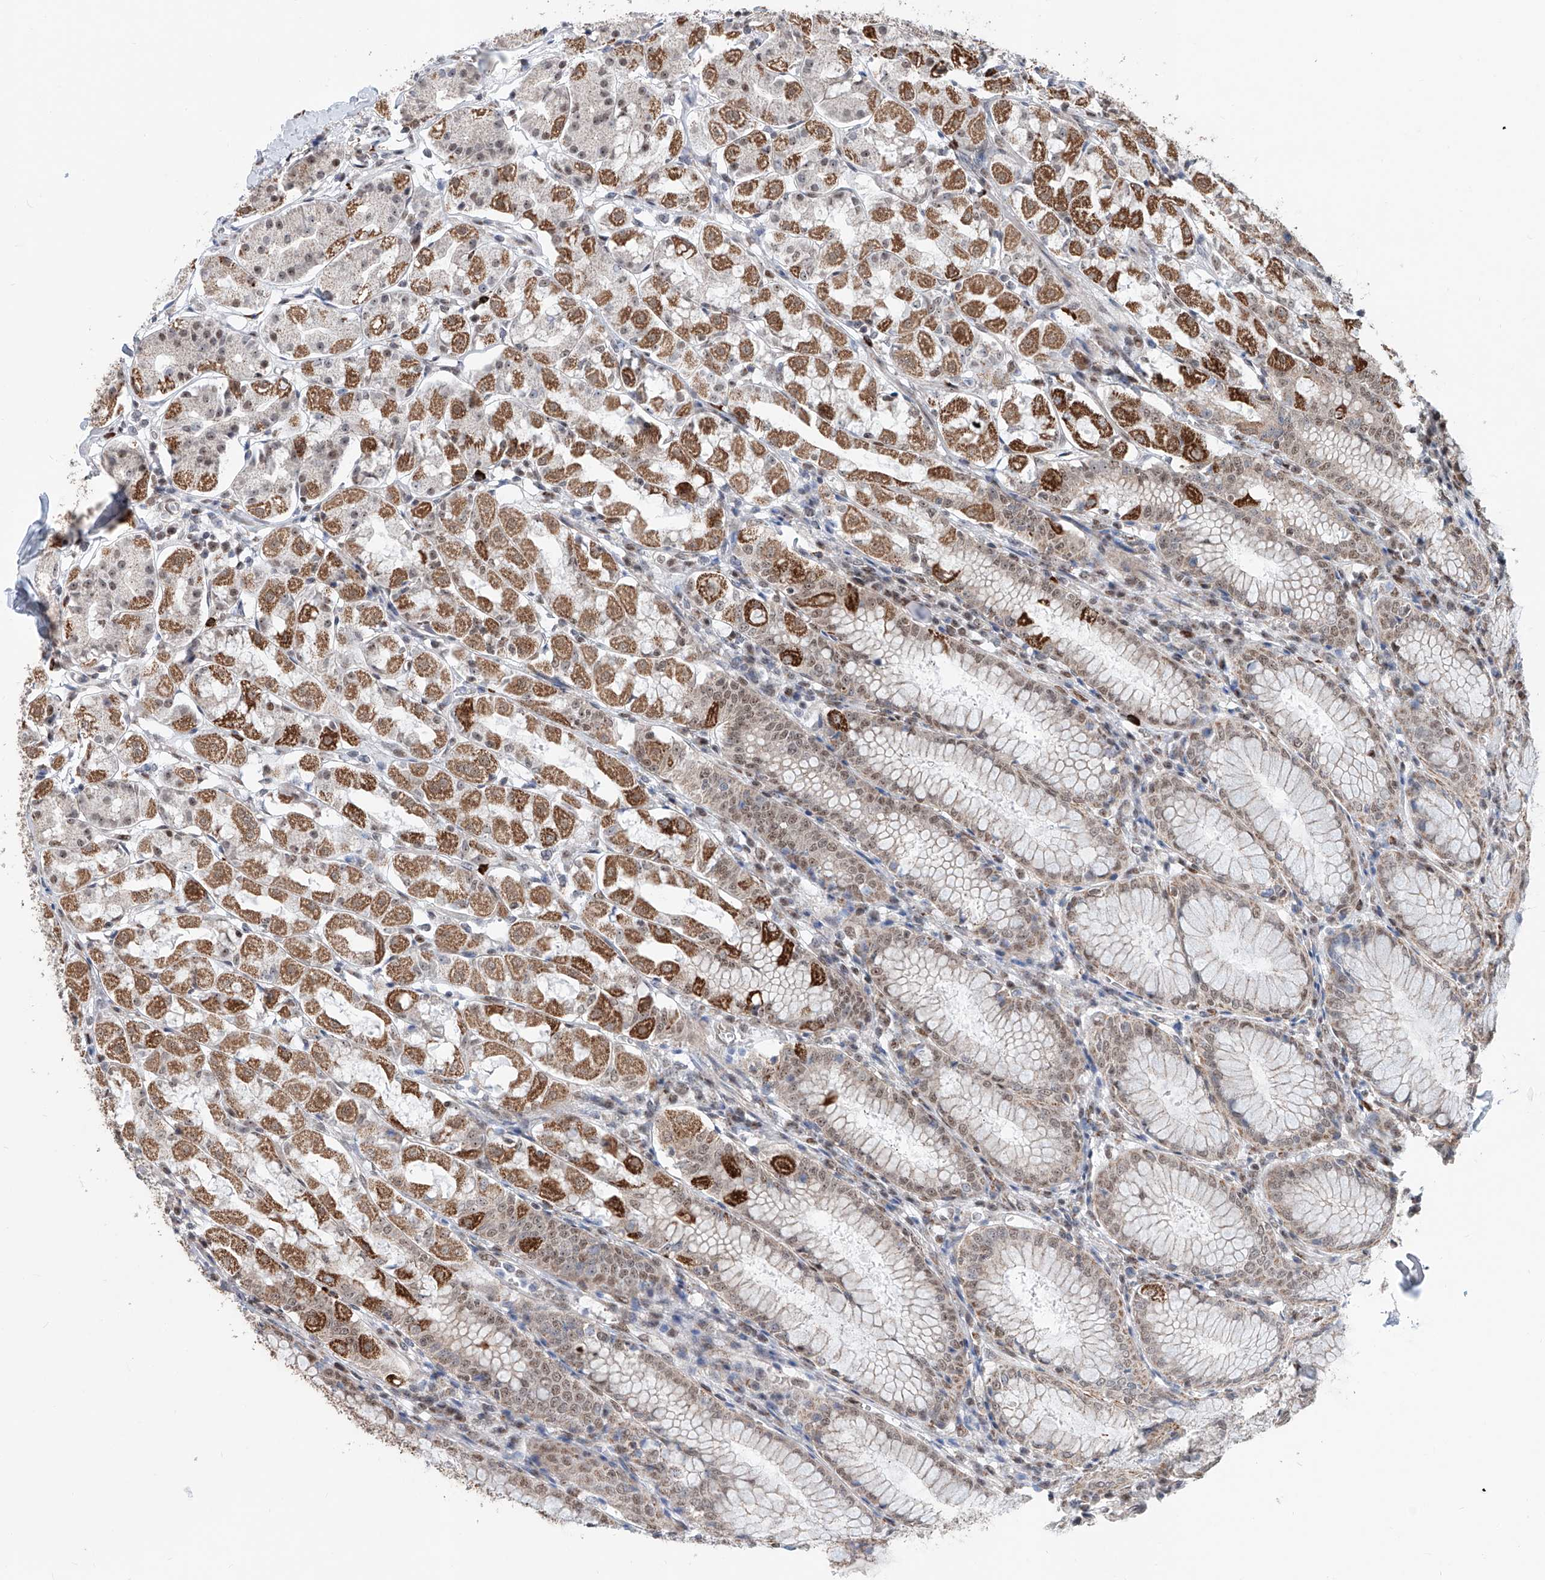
{"staining": {"intensity": "strong", "quantity": "25%-75%", "location": "cytoplasmic/membranous,nuclear"}, "tissue": "stomach", "cell_type": "Glandular cells", "image_type": "normal", "snomed": [{"axis": "morphology", "description": "Normal tissue, NOS"}, {"axis": "topography", "description": "Stomach, lower"}], "caption": "Normal stomach exhibits strong cytoplasmic/membranous,nuclear expression in approximately 25%-75% of glandular cells Immunohistochemistry (ihc) stains the protein in brown and the nuclei are stained blue..", "gene": "SDE2", "patient": {"sex": "female", "age": 56}}